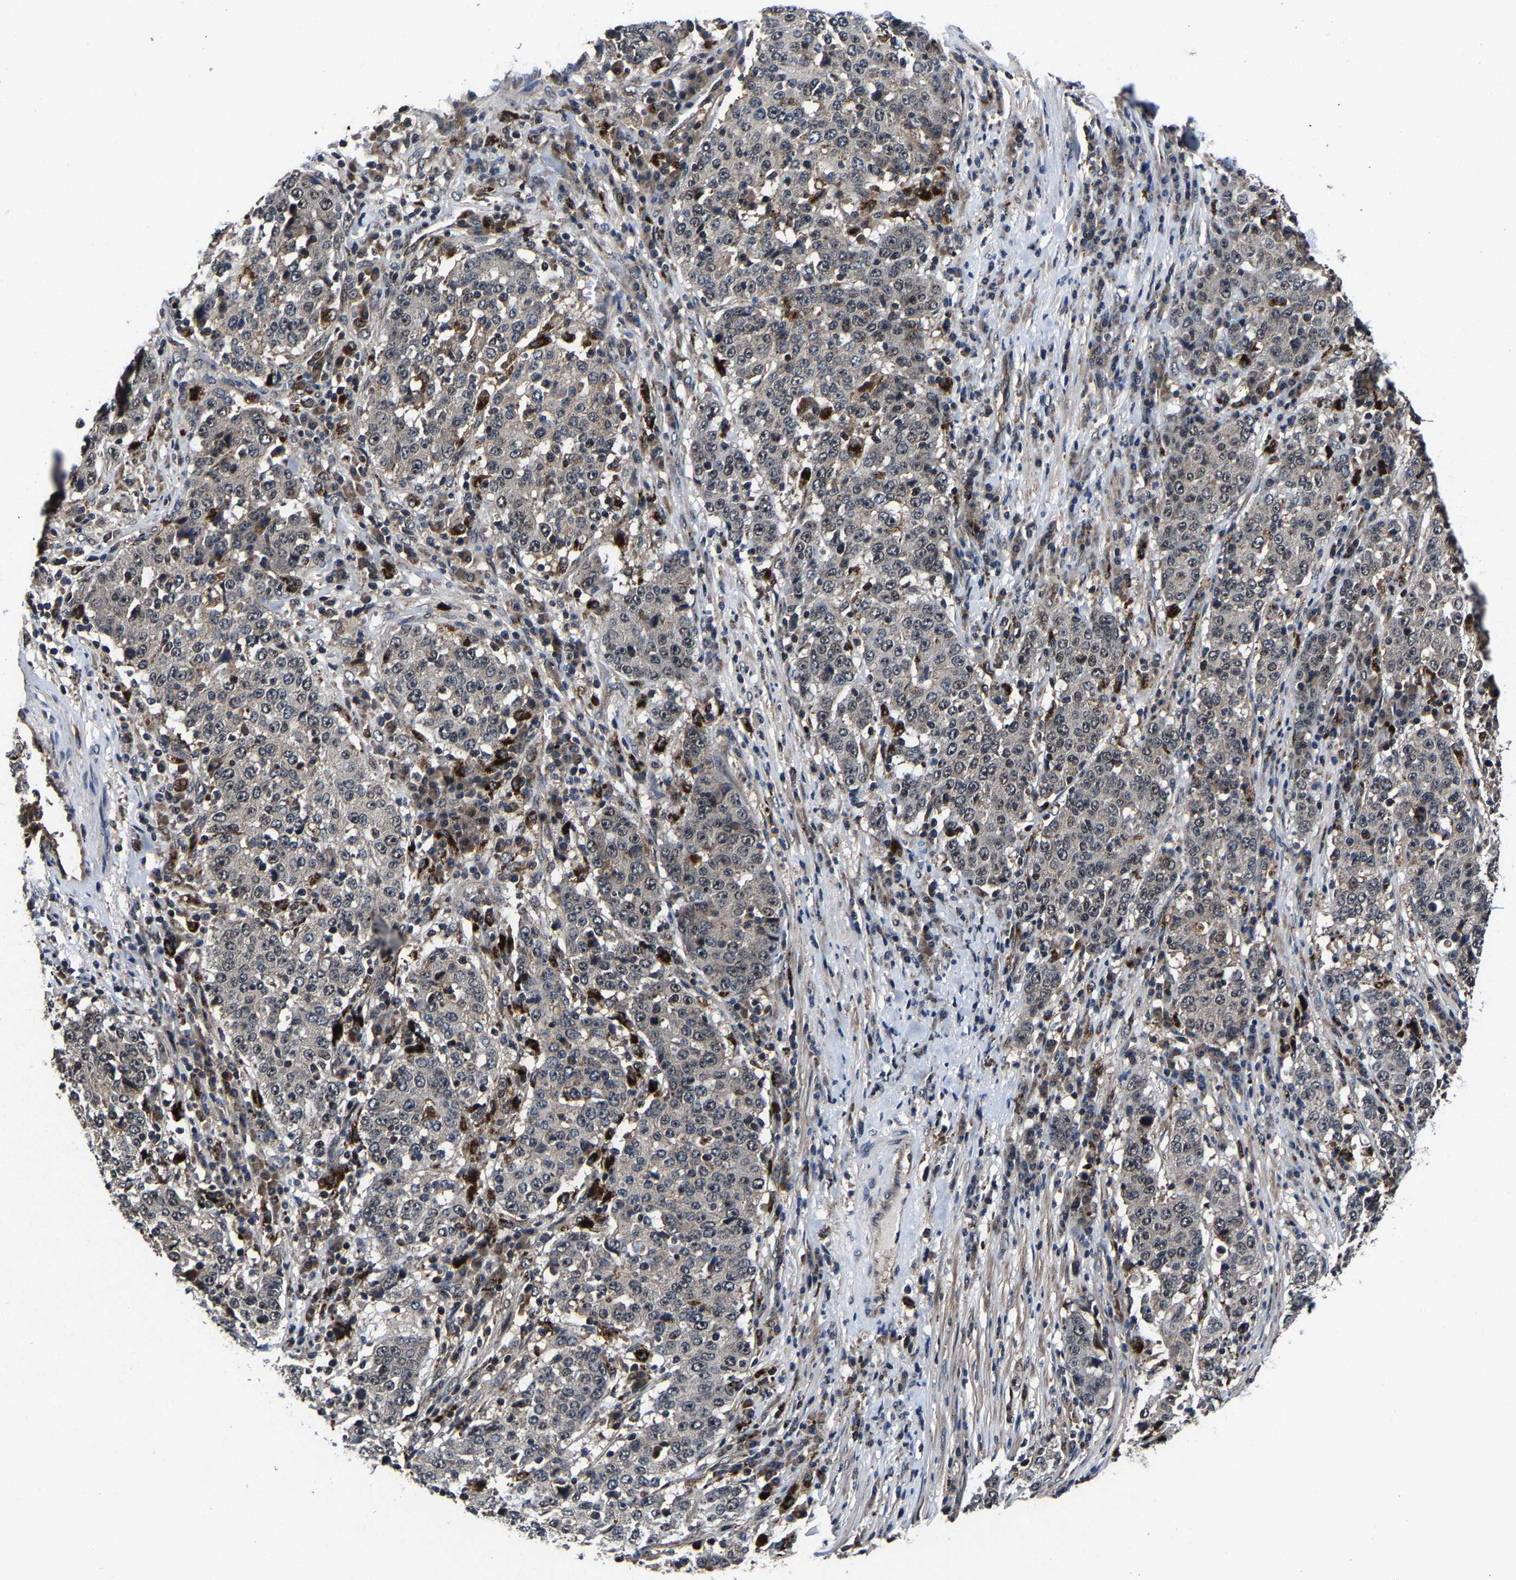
{"staining": {"intensity": "negative", "quantity": "none", "location": "none"}, "tissue": "stomach cancer", "cell_type": "Tumor cells", "image_type": "cancer", "snomed": [{"axis": "morphology", "description": "Adenocarcinoma, NOS"}, {"axis": "topography", "description": "Stomach"}], "caption": "DAB (3,3'-diaminobenzidine) immunohistochemical staining of human stomach cancer demonstrates no significant expression in tumor cells.", "gene": "ZCCHC7", "patient": {"sex": "male", "age": 59}}